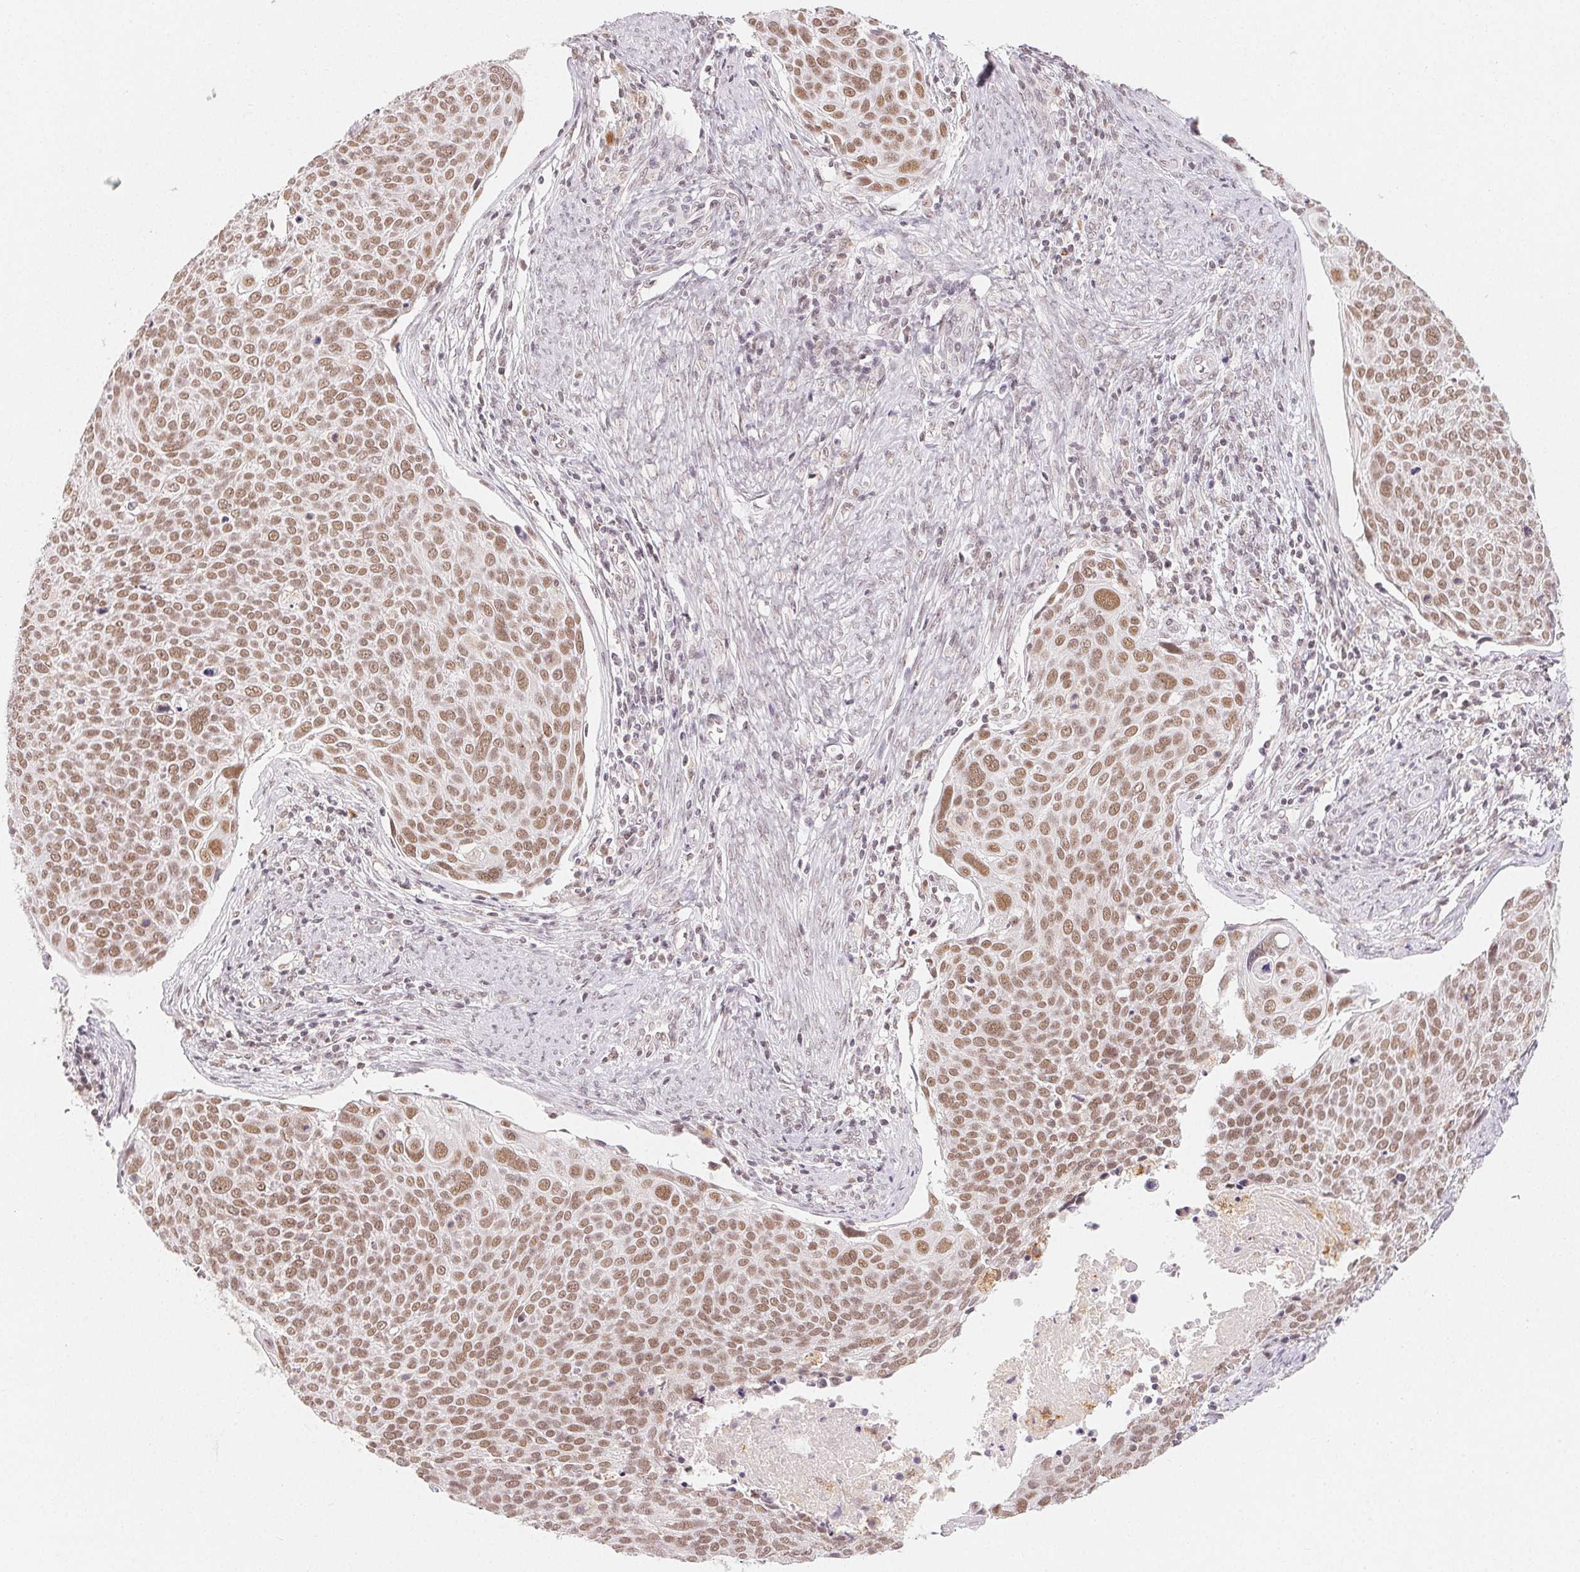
{"staining": {"intensity": "moderate", "quantity": ">75%", "location": "nuclear"}, "tissue": "cervical cancer", "cell_type": "Tumor cells", "image_type": "cancer", "snomed": [{"axis": "morphology", "description": "Squamous cell carcinoma, NOS"}, {"axis": "topography", "description": "Cervix"}], "caption": "Moderate nuclear protein staining is seen in about >75% of tumor cells in cervical cancer (squamous cell carcinoma). The staining was performed using DAB (3,3'-diaminobenzidine) to visualize the protein expression in brown, while the nuclei were stained in blue with hematoxylin (Magnification: 20x).", "gene": "NXF3", "patient": {"sex": "female", "age": 39}}